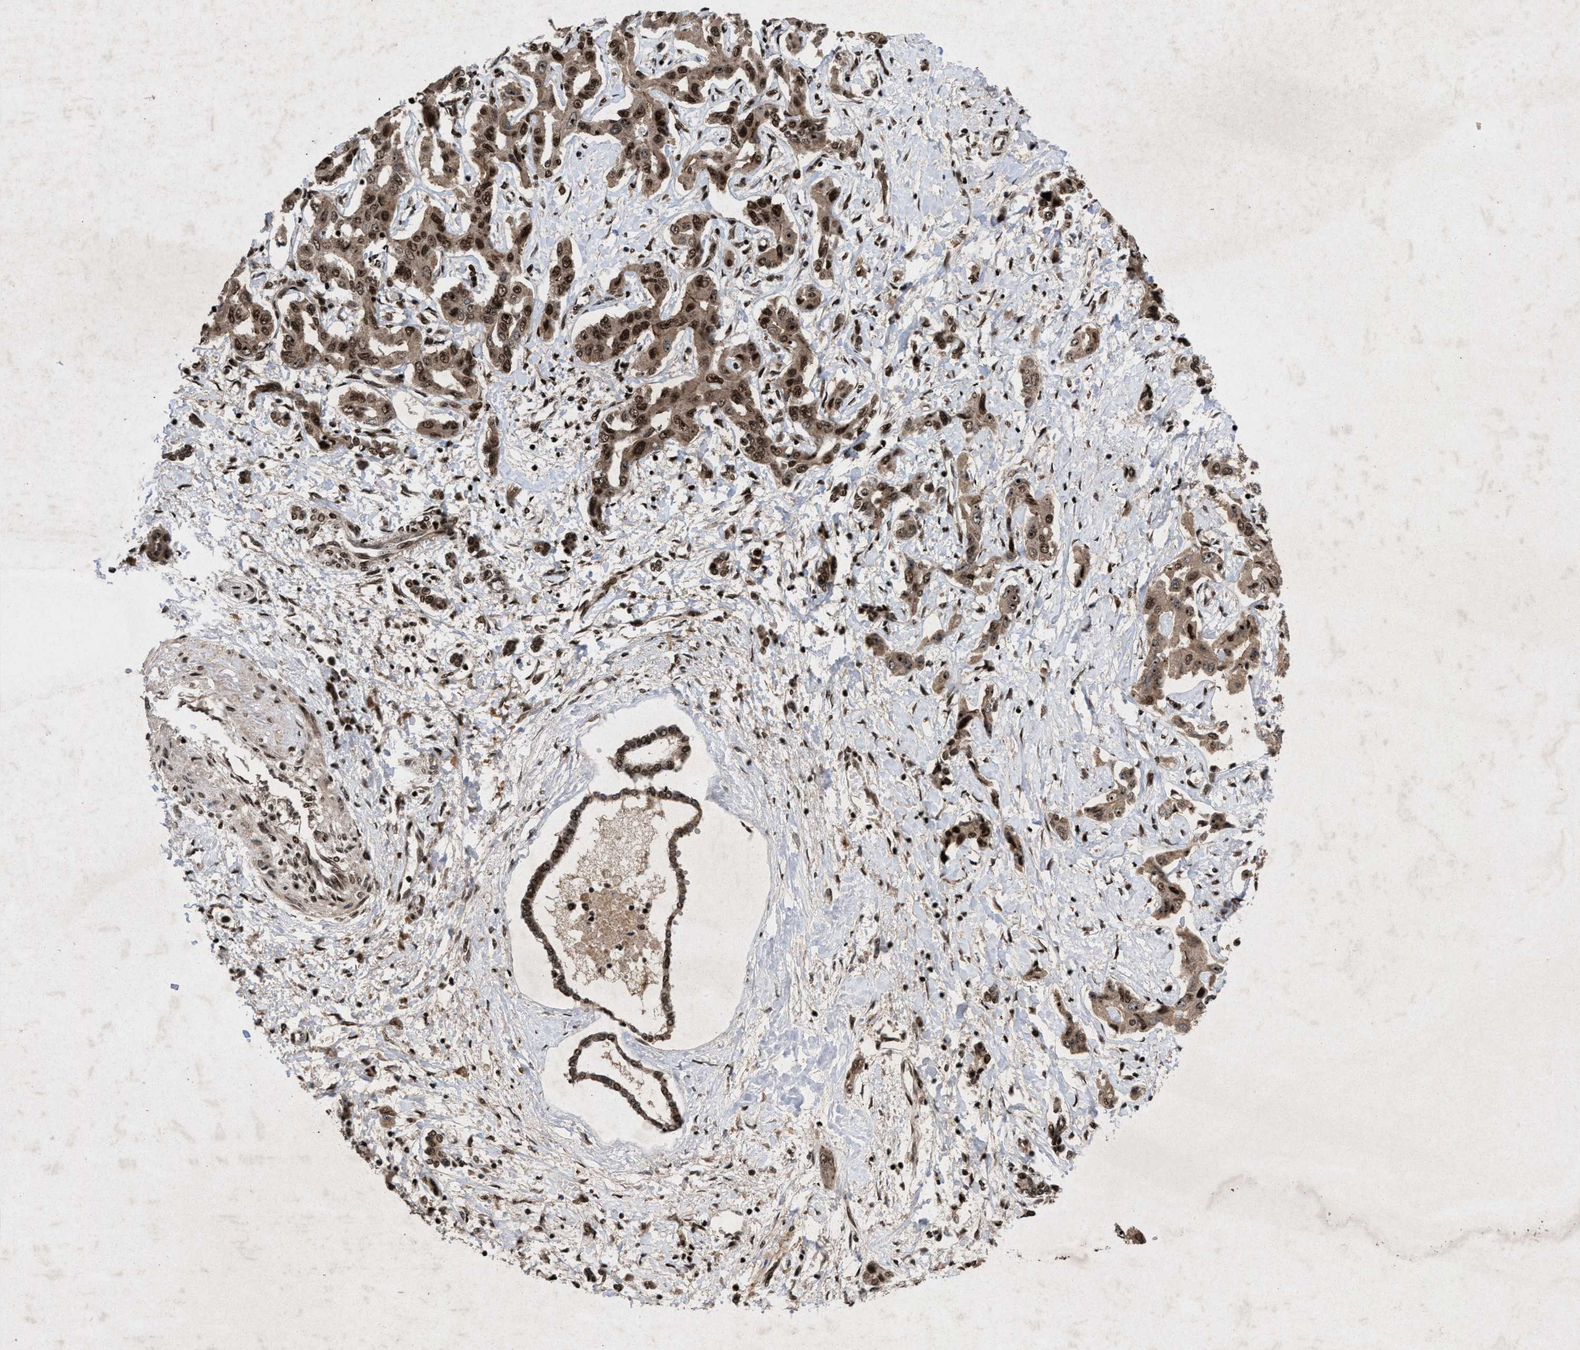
{"staining": {"intensity": "moderate", "quantity": ">75%", "location": "cytoplasmic/membranous,nuclear"}, "tissue": "liver cancer", "cell_type": "Tumor cells", "image_type": "cancer", "snomed": [{"axis": "morphology", "description": "Cholangiocarcinoma"}, {"axis": "topography", "description": "Liver"}], "caption": "Immunohistochemical staining of human cholangiocarcinoma (liver) shows medium levels of moderate cytoplasmic/membranous and nuclear protein staining in about >75% of tumor cells. (DAB (3,3'-diaminobenzidine) IHC, brown staining for protein, blue staining for nuclei).", "gene": "WIZ", "patient": {"sex": "male", "age": 59}}